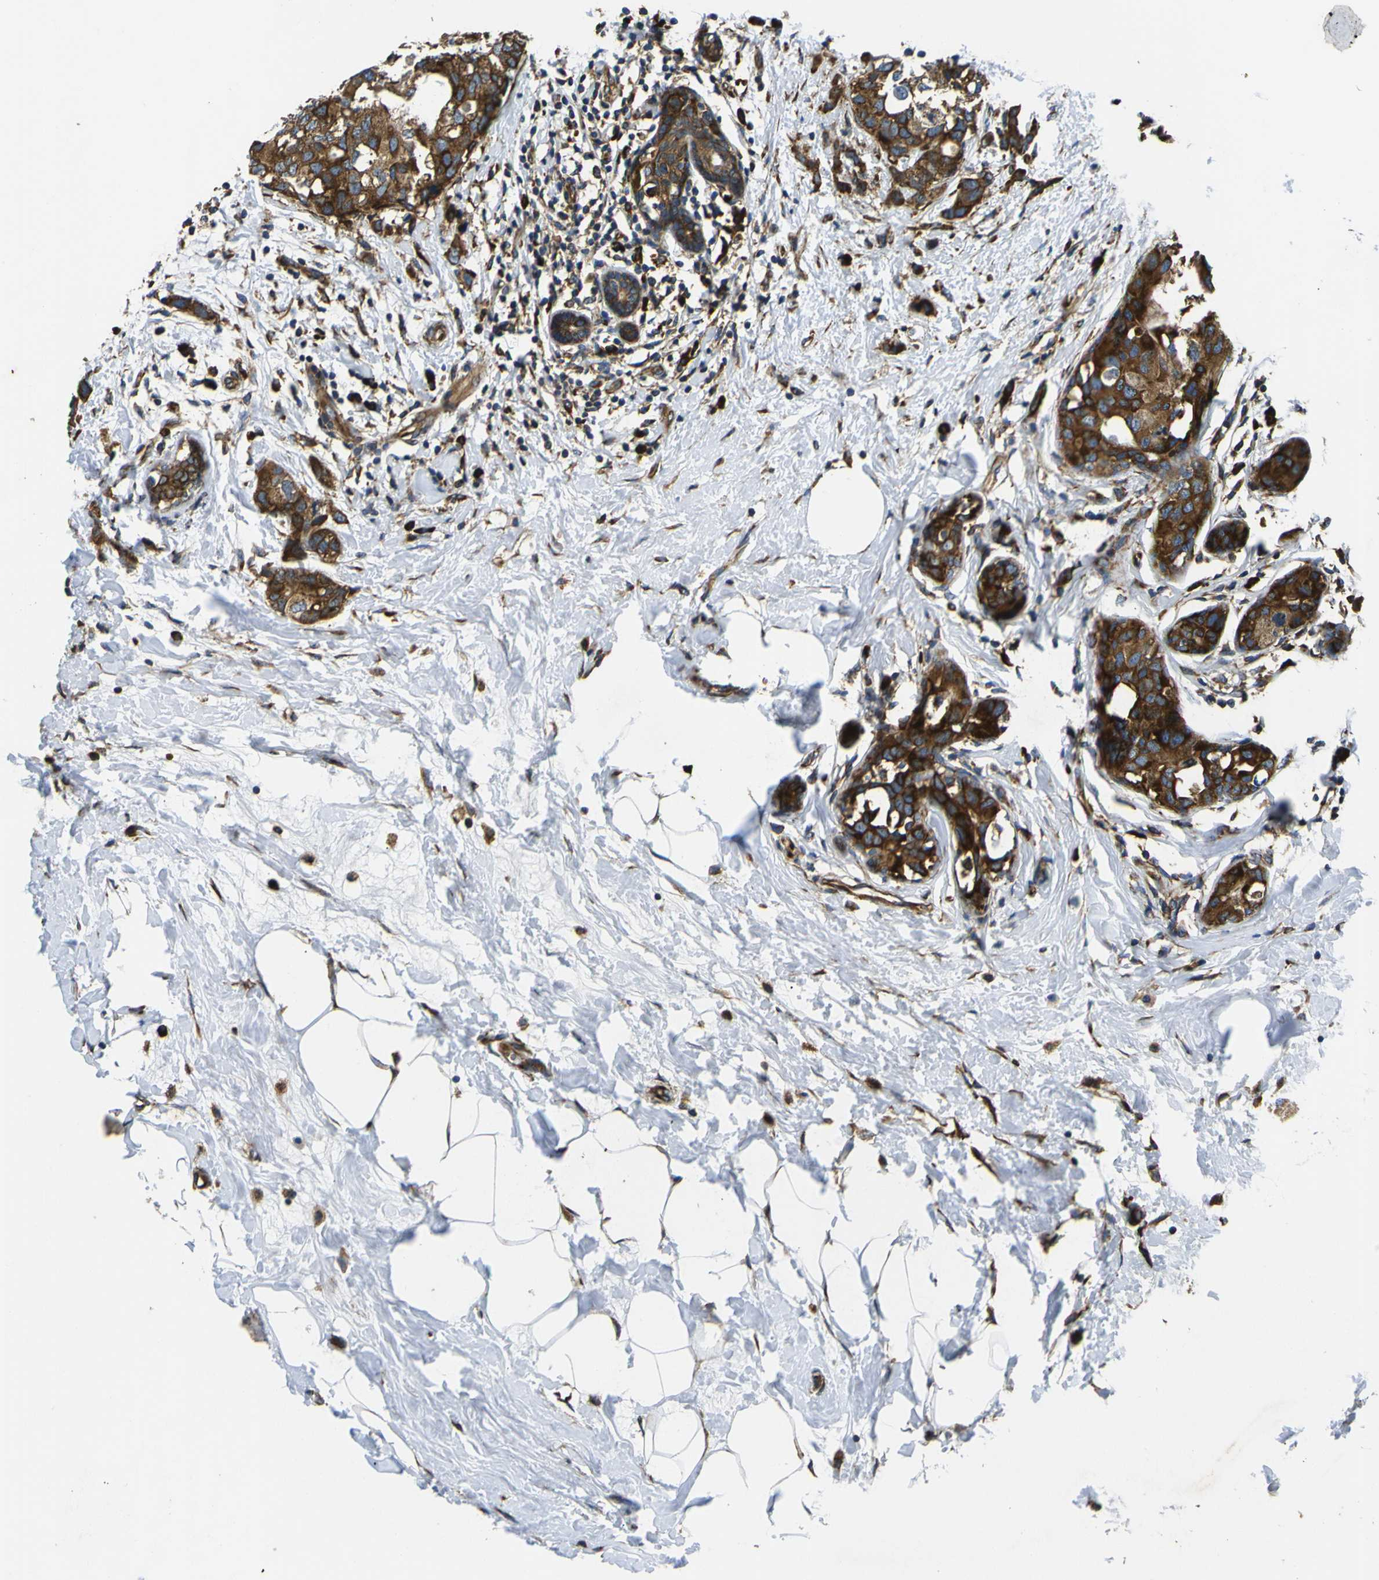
{"staining": {"intensity": "strong", "quantity": ">75%", "location": "cytoplasmic/membranous"}, "tissue": "breast cancer", "cell_type": "Tumor cells", "image_type": "cancer", "snomed": [{"axis": "morphology", "description": "Normal tissue, NOS"}, {"axis": "morphology", "description": "Duct carcinoma"}, {"axis": "topography", "description": "Breast"}], "caption": "Protein staining exhibits strong cytoplasmic/membranous positivity in about >75% of tumor cells in infiltrating ductal carcinoma (breast).", "gene": "RPSA", "patient": {"sex": "female", "age": 50}}